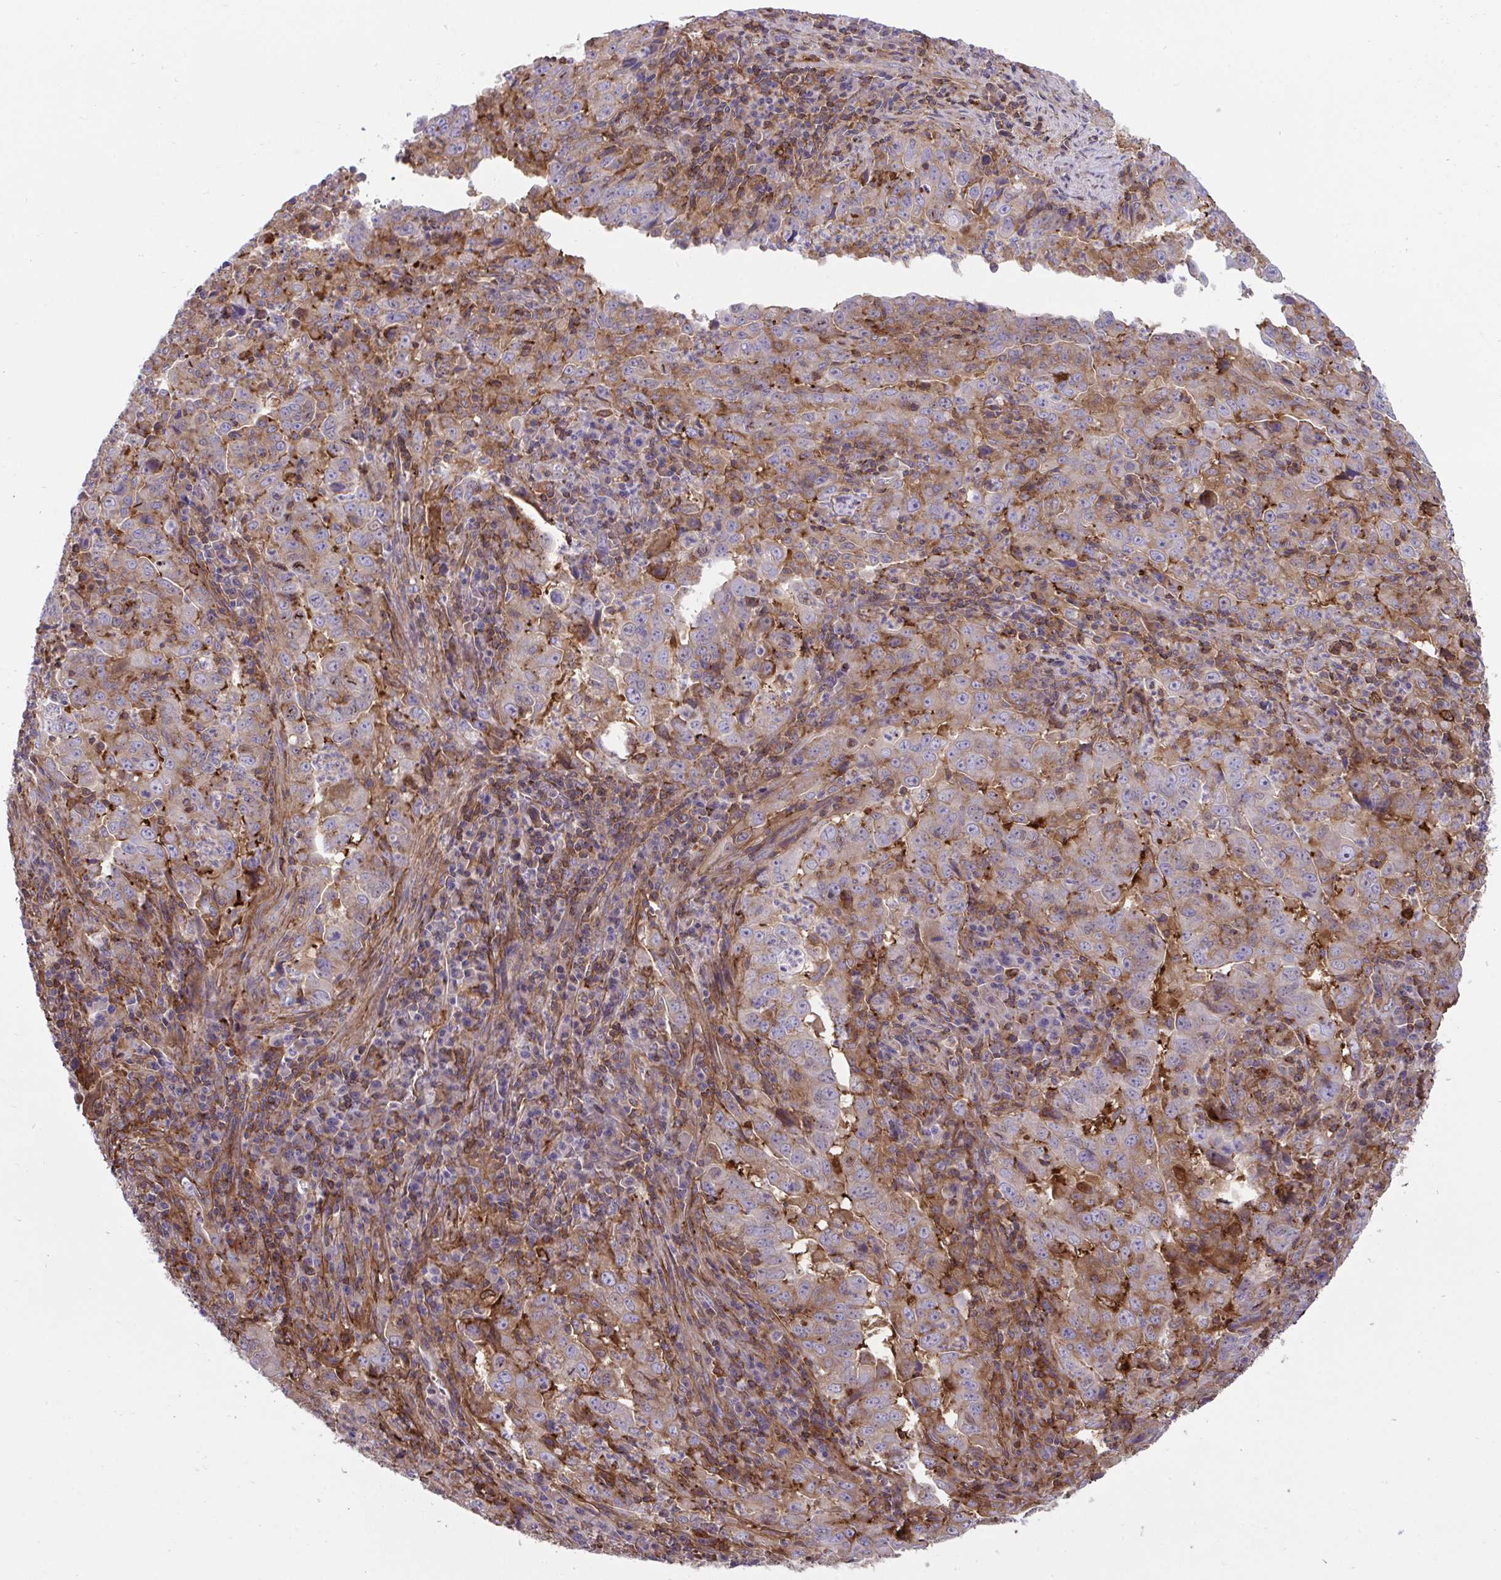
{"staining": {"intensity": "weak", "quantity": "<25%", "location": "cytoplasmic/membranous"}, "tissue": "lung cancer", "cell_type": "Tumor cells", "image_type": "cancer", "snomed": [{"axis": "morphology", "description": "Adenocarcinoma, NOS"}, {"axis": "topography", "description": "Lung"}], "caption": "Lung adenocarcinoma was stained to show a protein in brown. There is no significant positivity in tumor cells. (Immunohistochemistry, brightfield microscopy, high magnification).", "gene": "PPIH", "patient": {"sex": "male", "age": 67}}